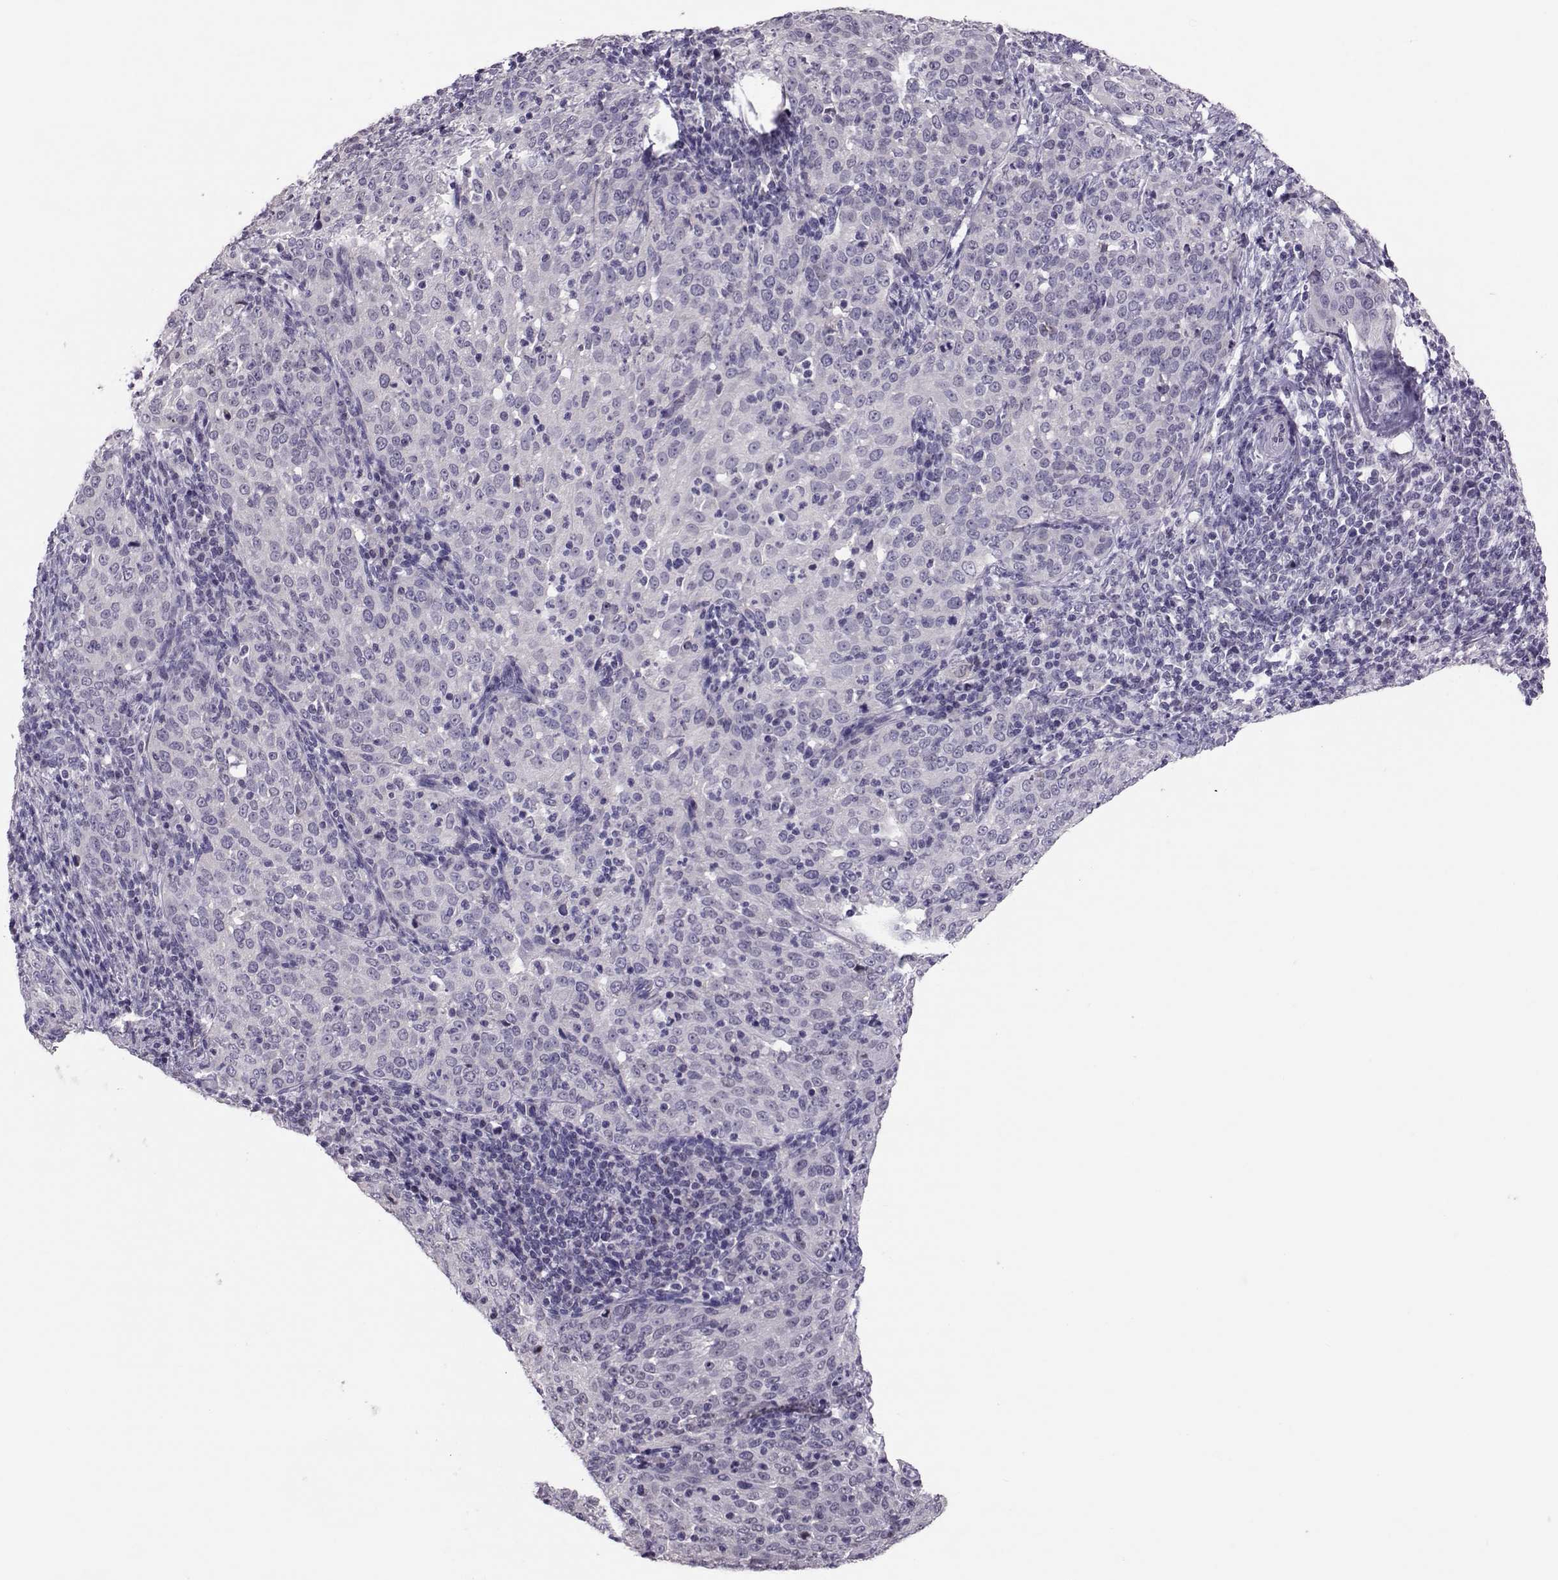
{"staining": {"intensity": "negative", "quantity": "none", "location": "none"}, "tissue": "cervical cancer", "cell_type": "Tumor cells", "image_type": "cancer", "snomed": [{"axis": "morphology", "description": "Squamous cell carcinoma, NOS"}, {"axis": "topography", "description": "Cervix"}], "caption": "Immunohistochemistry (IHC) histopathology image of human cervical cancer stained for a protein (brown), which shows no staining in tumor cells.", "gene": "DNAAF1", "patient": {"sex": "female", "age": 51}}